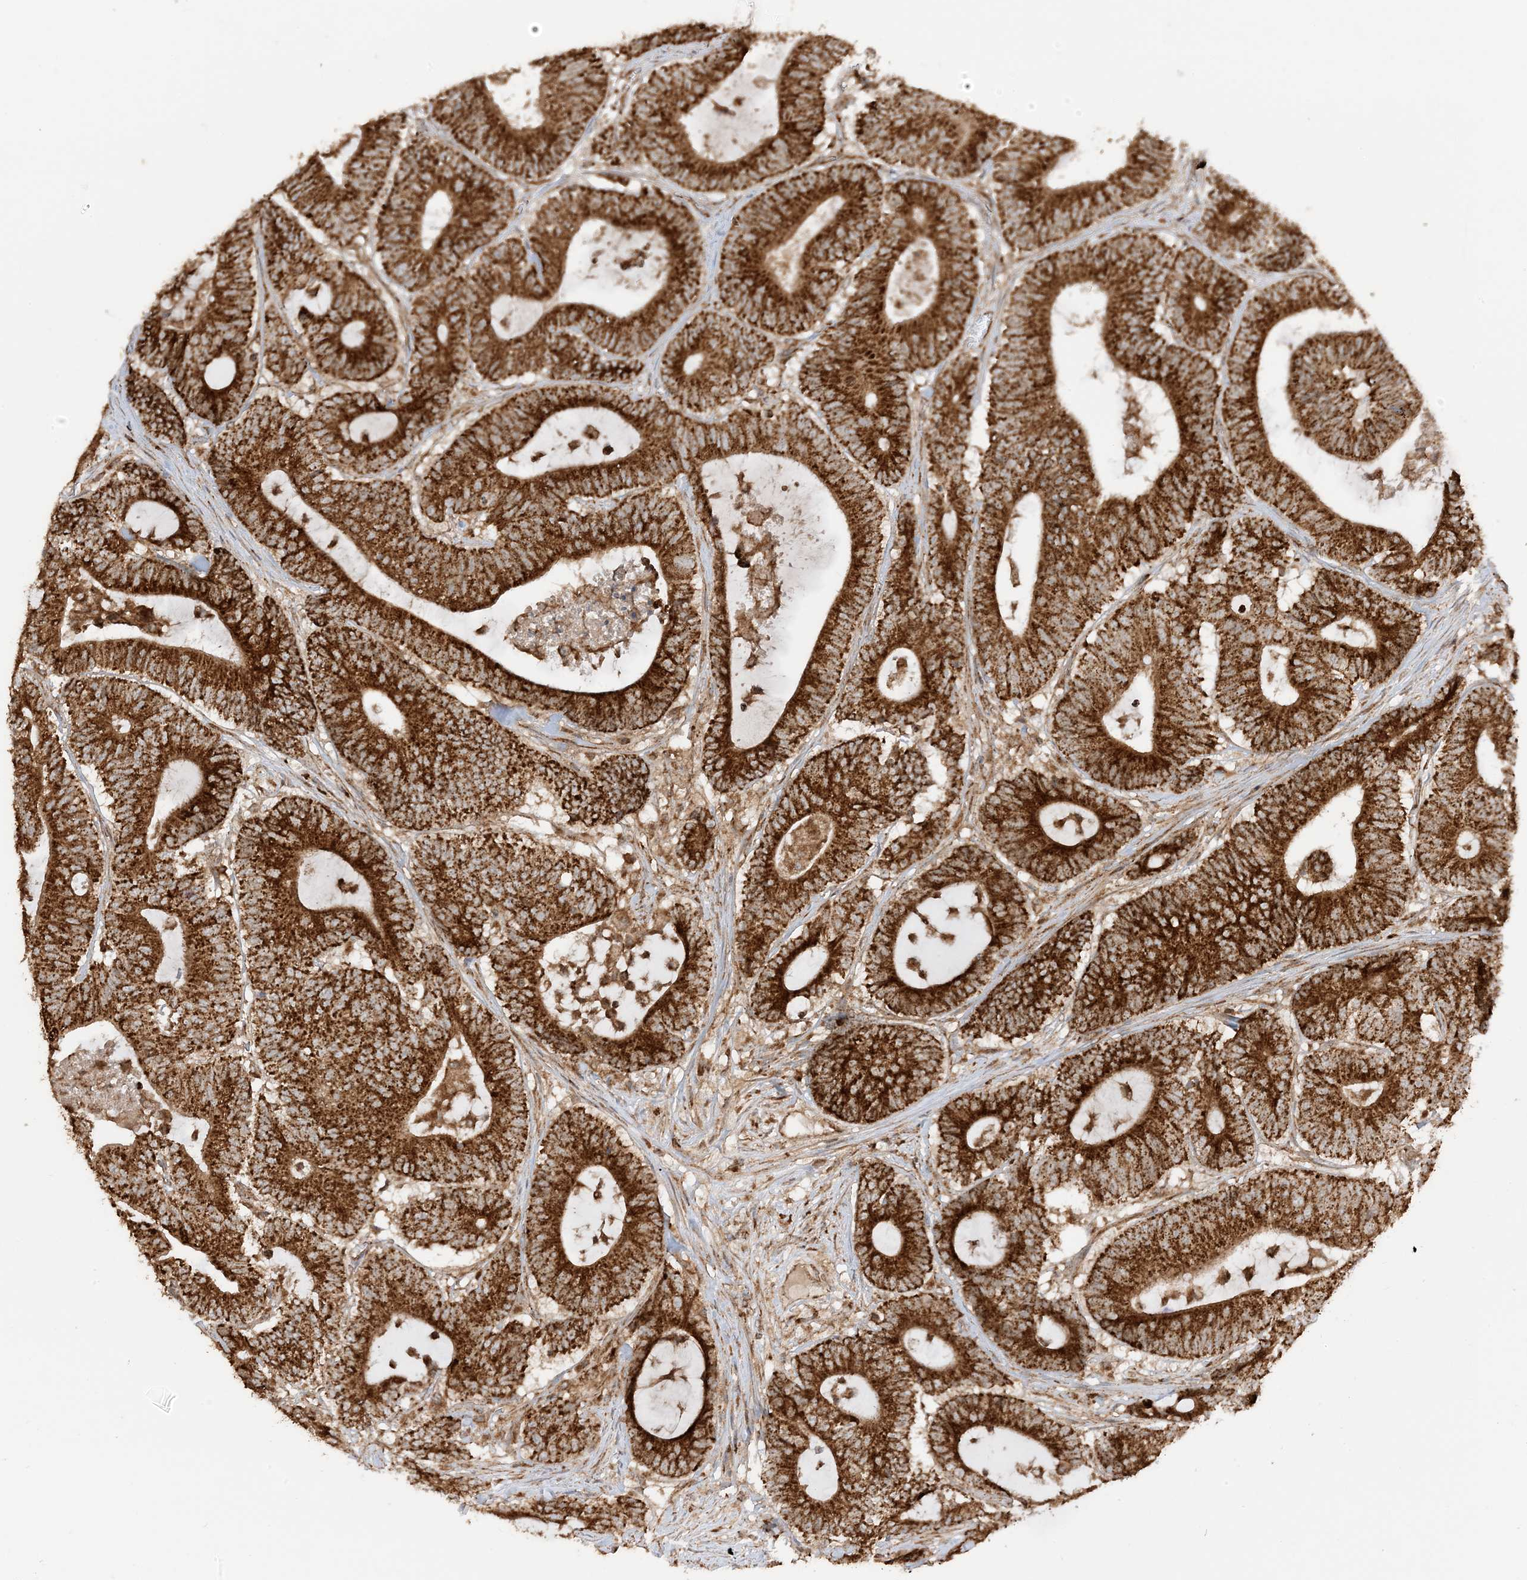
{"staining": {"intensity": "strong", "quantity": ">75%", "location": "cytoplasmic/membranous"}, "tissue": "colorectal cancer", "cell_type": "Tumor cells", "image_type": "cancer", "snomed": [{"axis": "morphology", "description": "Adenocarcinoma, NOS"}, {"axis": "topography", "description": "Colon"}], "caption": "Colorectal adenocarcinoma was stained to show a protein in brown. There is high levels of strong cytoplasmic/membranous expression in about >75% of tumor cells.", "gene": "N4BP3", "patient": {"sex": "female", "age": 84}}